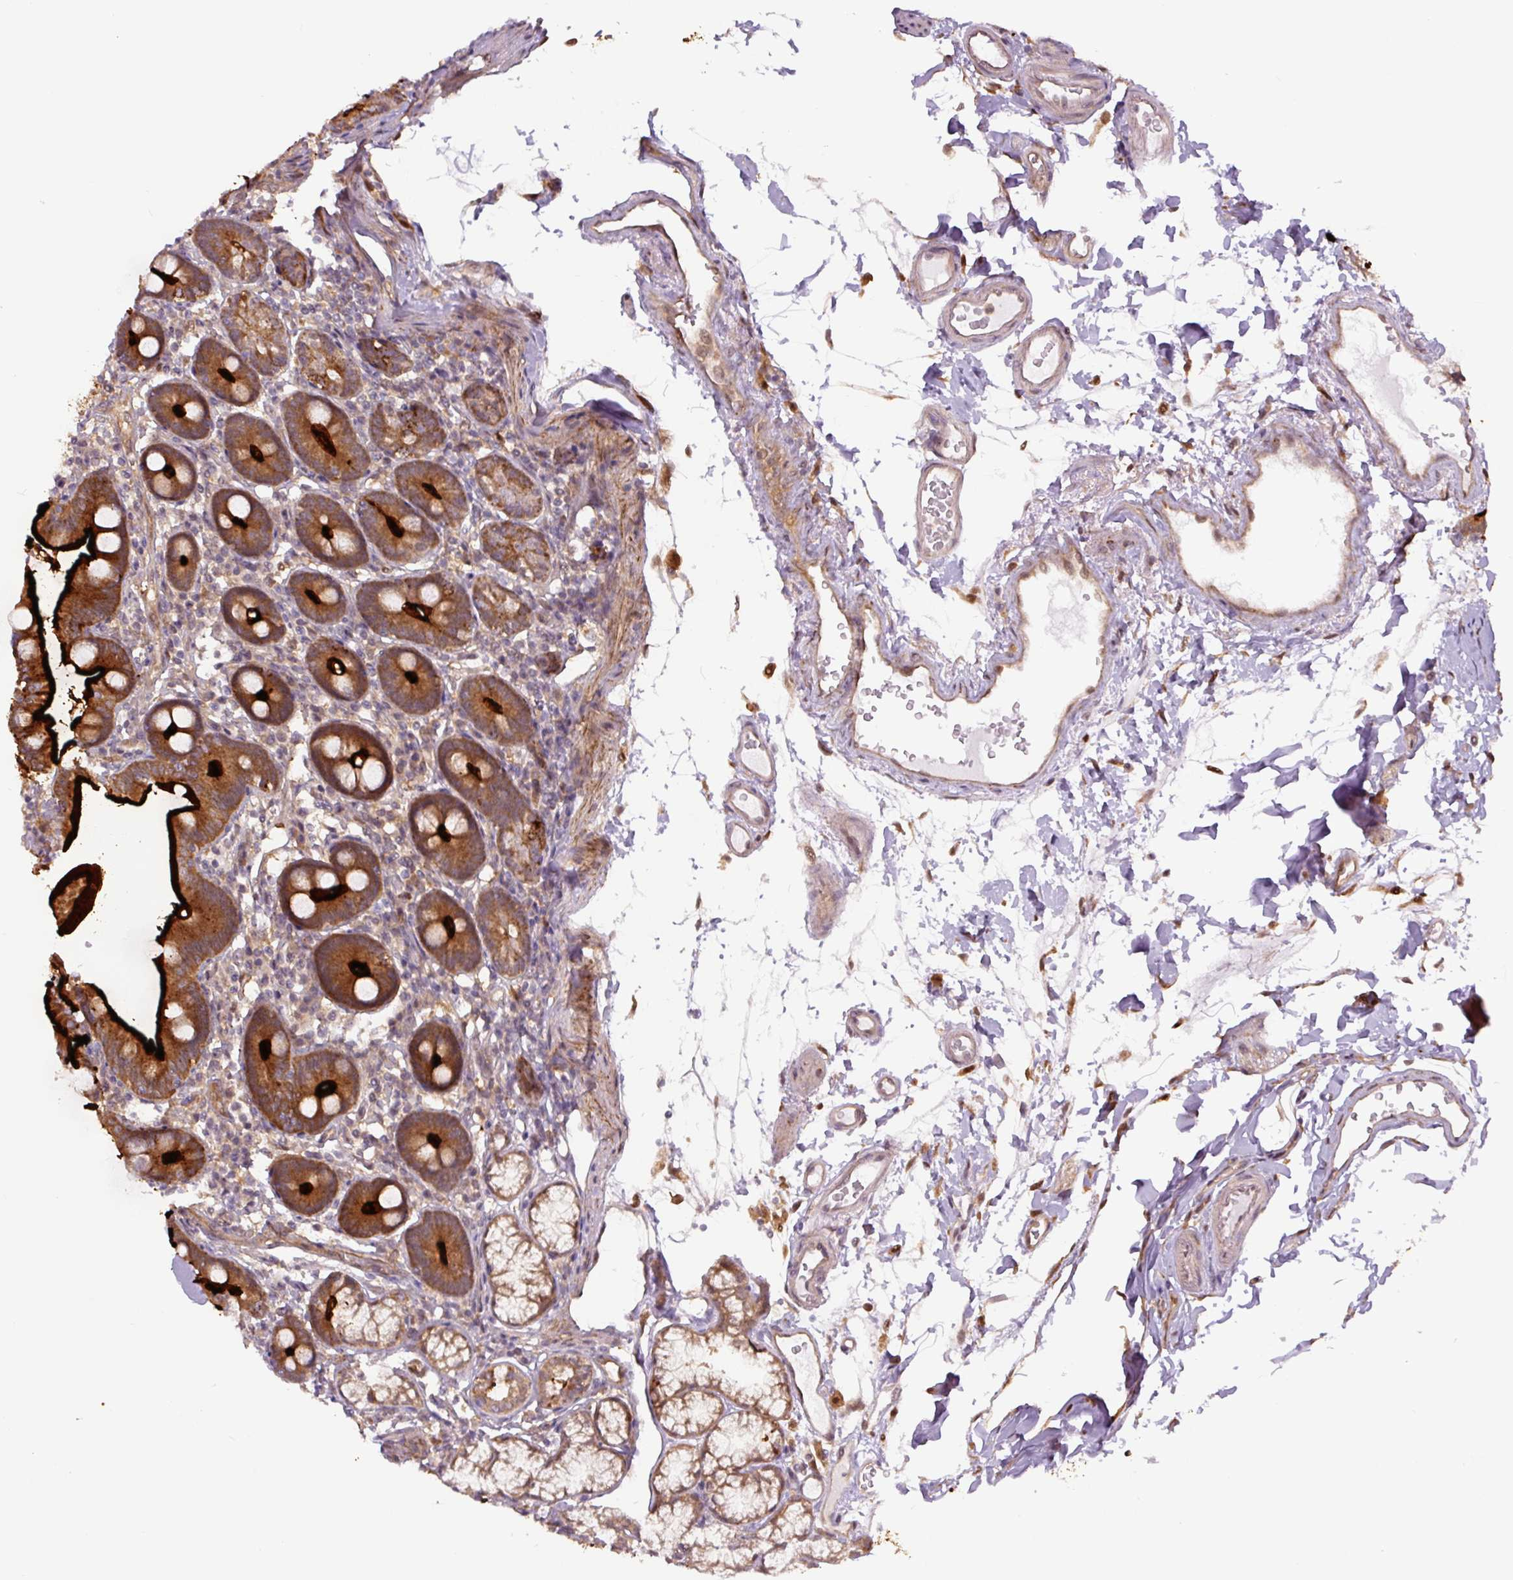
{"staining": {"intensity": "strong", "quantity": ">75%", "location": "cytoplasmic/membranous"}, "tissue": "duodenum", "cell_type": "Glandular cells", "image_type": "normal", "snomed": [{"axis": "morphology", "description": "Normal tissue, NOS"}, {"axis": "topography", "description": "Duodenum"}], "caption": "Brown immunohistochemical staining in normal human duodenum reveals strong cytoplasmic/membranous staining in about >75% of glandular cells.", "gene": "ZSWIM7", "patient": {"sex": "female", "age": 67}}